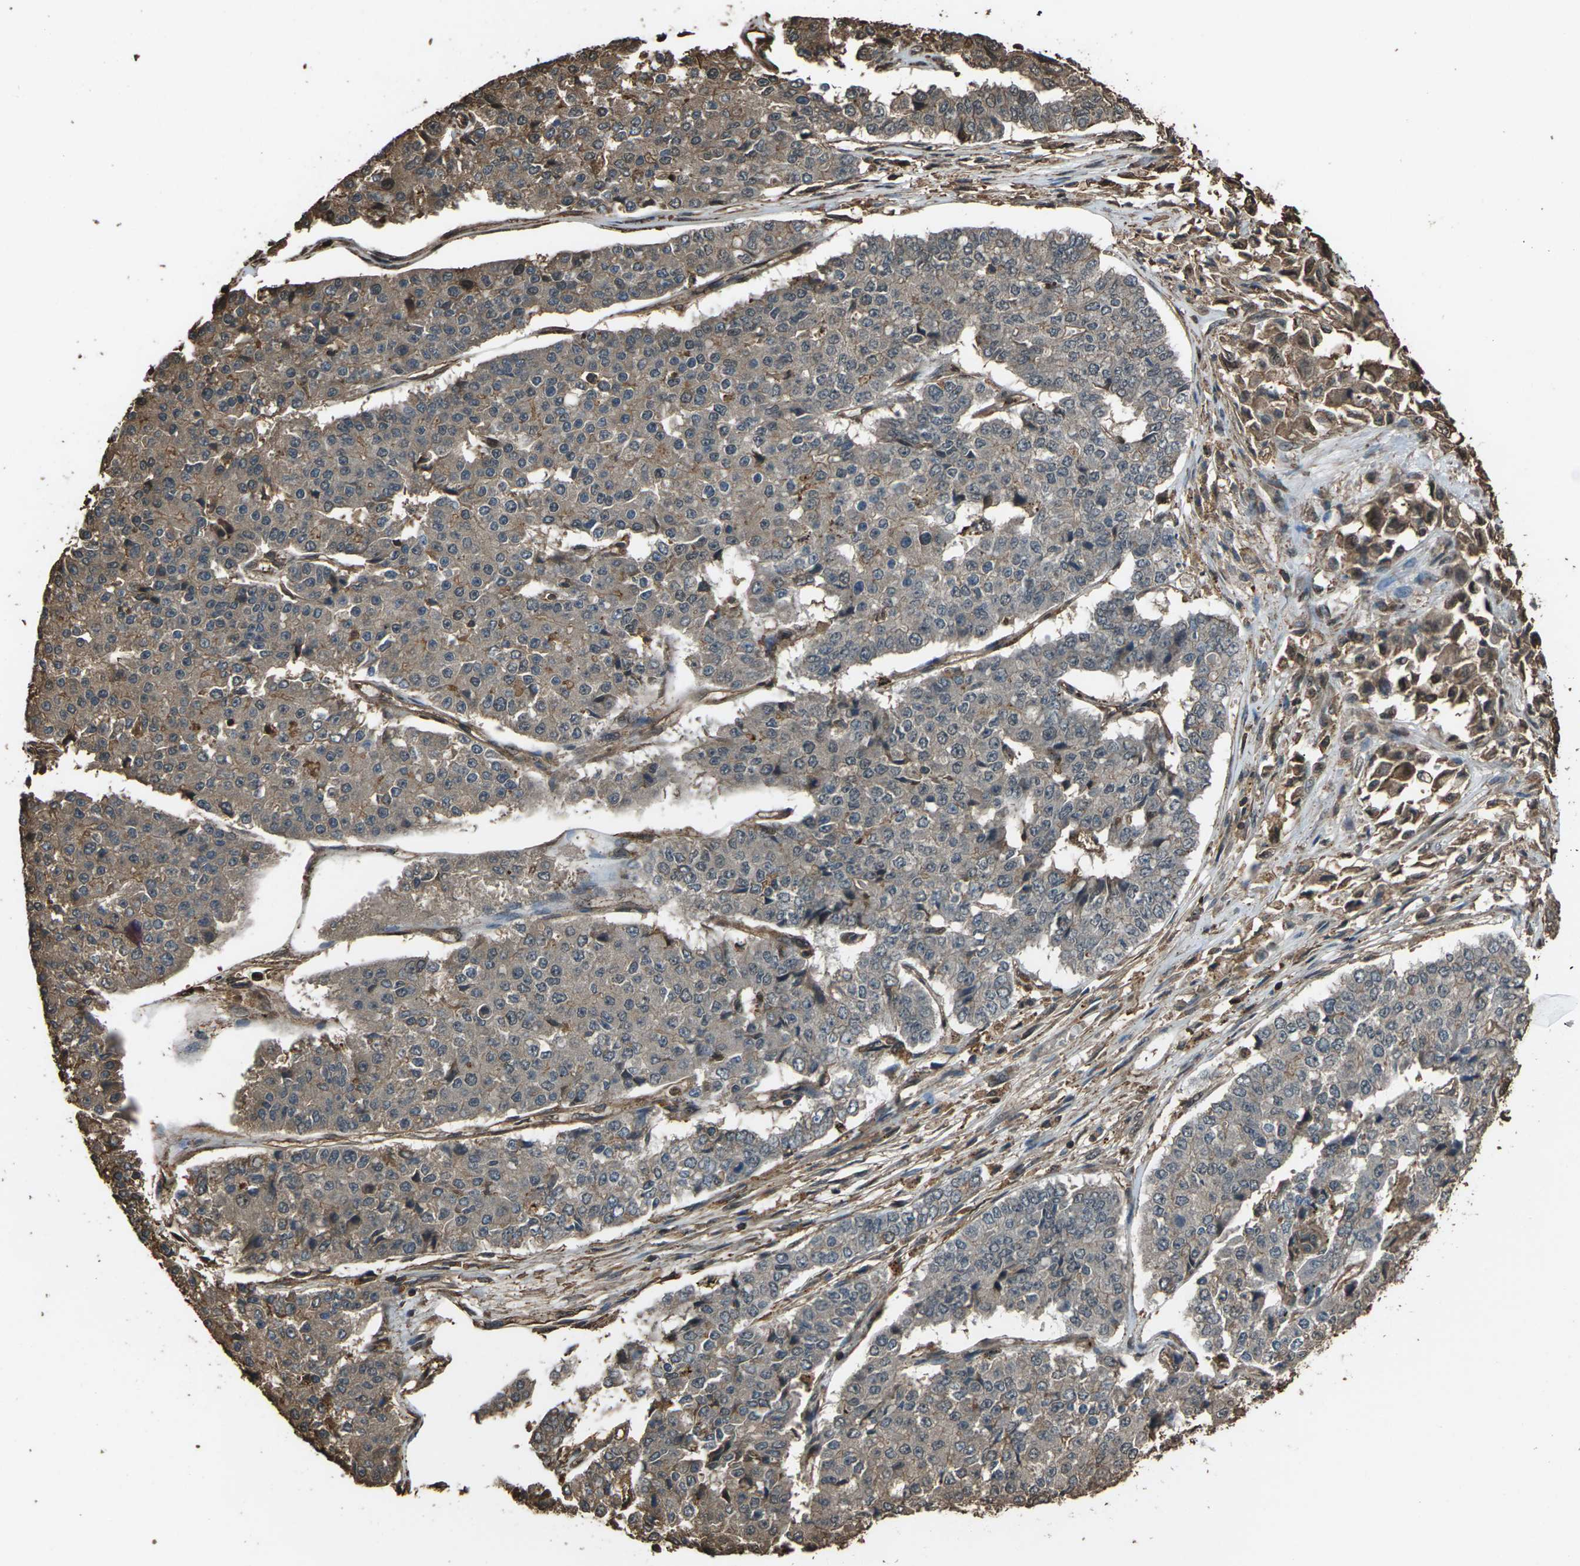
{"staining": {"intensity": "weak", "quantity": "<25%", "location": "cytoplasmic/membranous"}, "tissue": "pancreatic cancer", "cell_type": "Tumor cells", "image_type": "cancer", "snomed": [{"axis": "morphology", "description": "Adenocarcinoma, NOS"}, {"axis": "topography", "description": "Pancreas"}], "caption": "Immunohistochemistry of adenocarcinoma (pancreatic) demonstrates no staining in tumor cells. (Brightfield microscopy of DAB (3,3'-diaminobenzidine) IHC at high magnification).", "gene": "DHPS", "patient": {"sex": "male", "age": 50}}